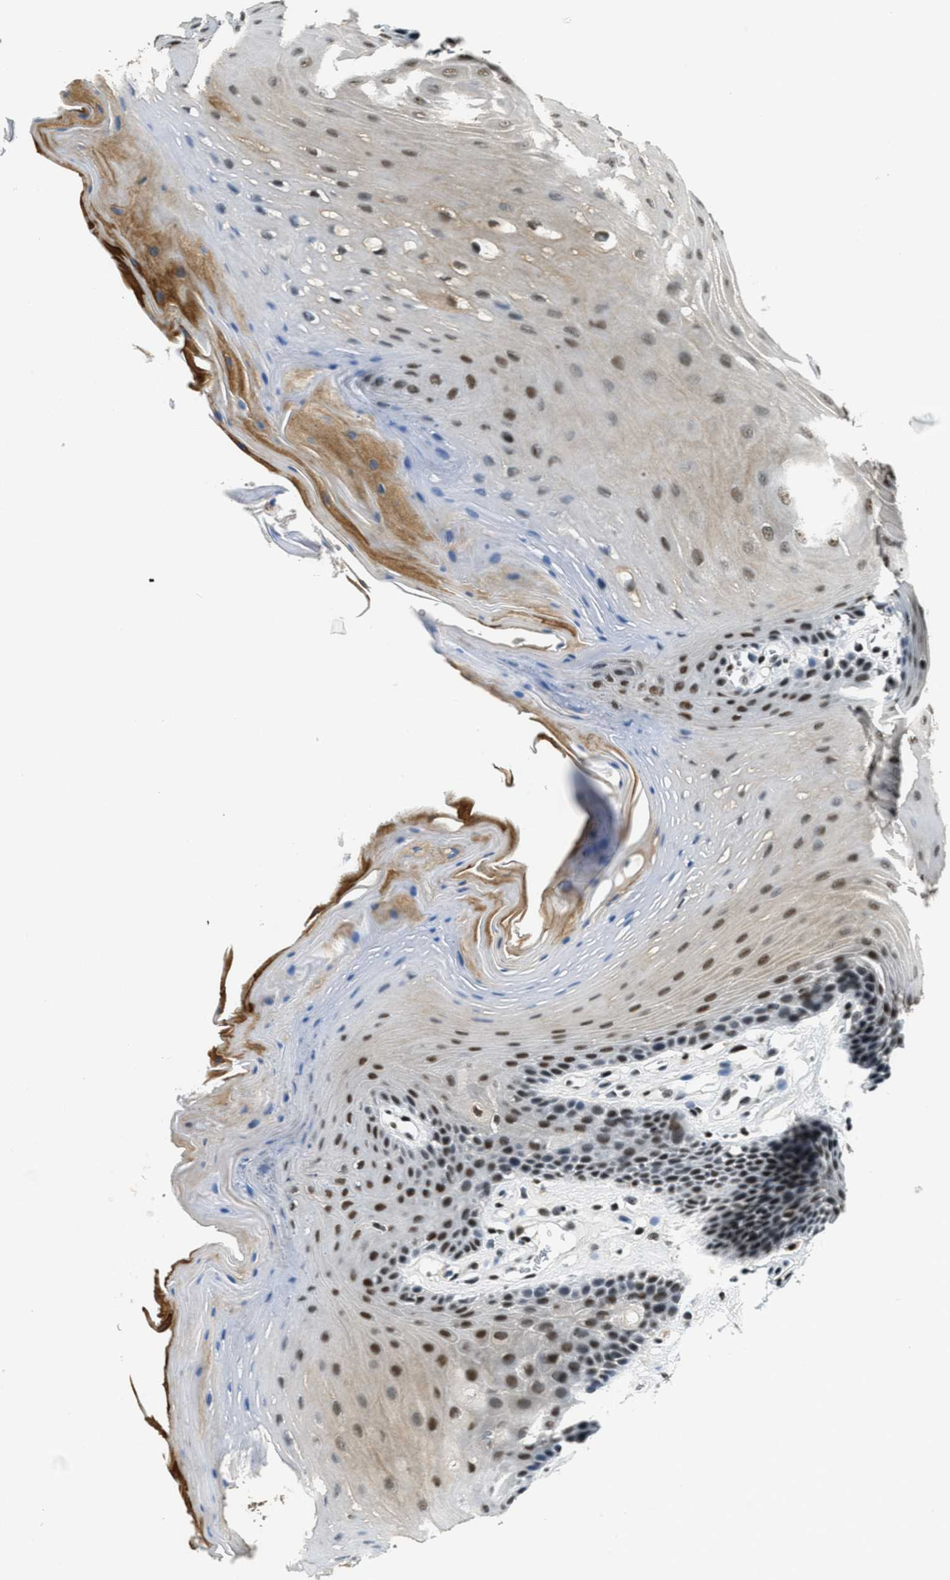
{"staining": {"intensity": "moderate", "quantity": "25%-75%", "location": "cytoplasmic/membranous,nuclear"}, "tissue": "oral mucosa", "cell_type": "Squamous epithelial cells", "image_type": "normal", "snomed": [{"axis": "morphology", "description": "Normal tissue, NOS"}, {"axis": "morphology", "description": "Squamous cell carcinoma, NOS"}, {"axis": "topography", "description": "Oral tissue"}, {"axis": "topography", "description": "Head-Neck"}], "caption": "An image of oral mucosa stained for a protein exhibits moderate cytoplasmic/membranous,nuclear brown staining in squamous epithelial cells.", "gene": "SSB", "patient": {"sex": "male", "age": 71}}